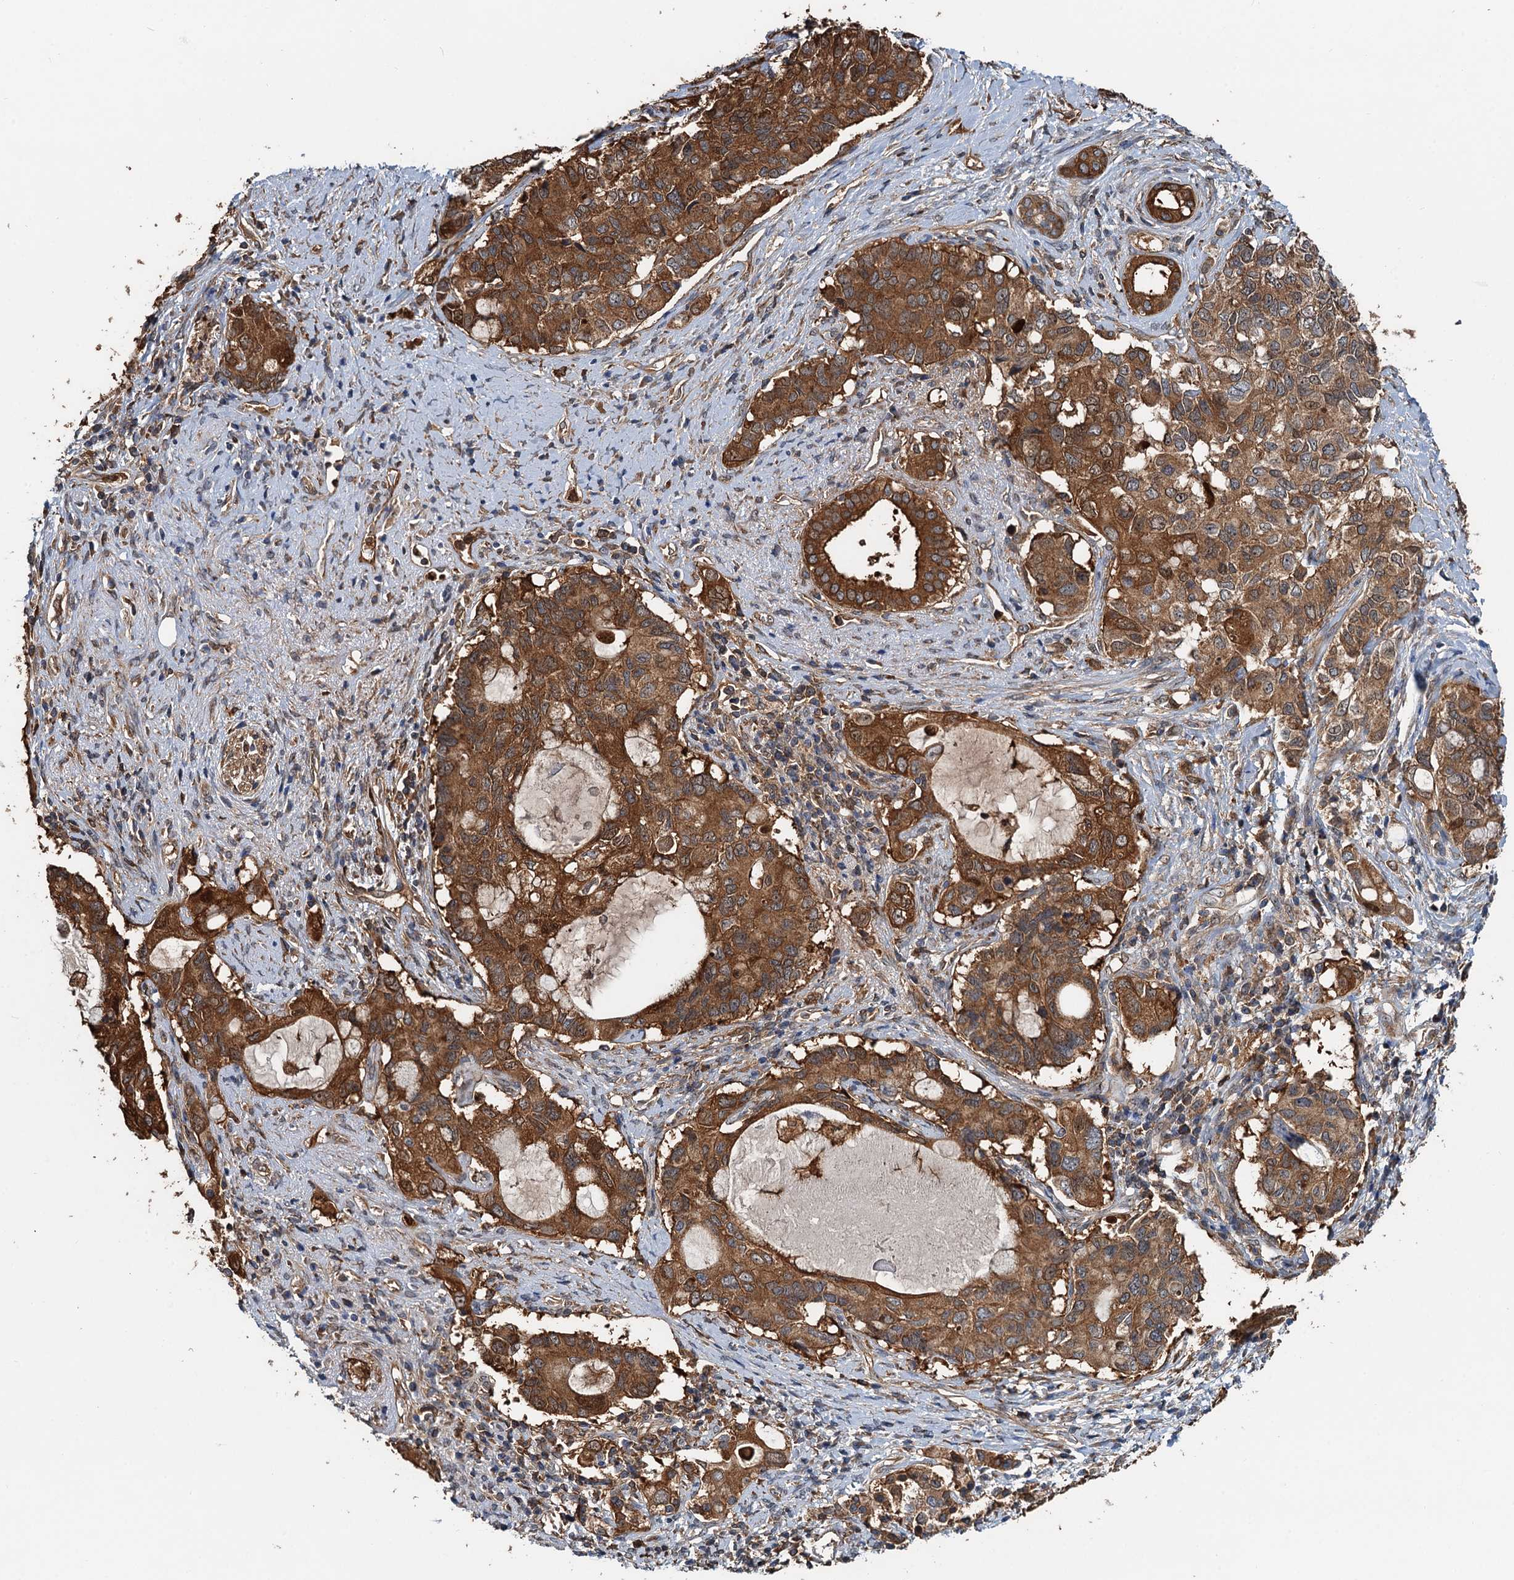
{"staining": {"intensity": "strong", "quantity": ">75%", "location": "cytoplasmic/membranous"}, "tissue": "pancreatic cancer", "cell_type": "Tumor cells", "image_type": "cancer", "snomed": [{"axis": "morphology", "description": "Adenocarcinoma, NOS"}, {"axis": "topography", "description": "Pancreas"}], "caption": "A brown stain labels strong cytoplasmic/membranous staining of a protein in human adenocarcinoma (pancreatic) tumor cells.", "gene": "USP6NL", "patient": {"sex": "female", "age": 56}}